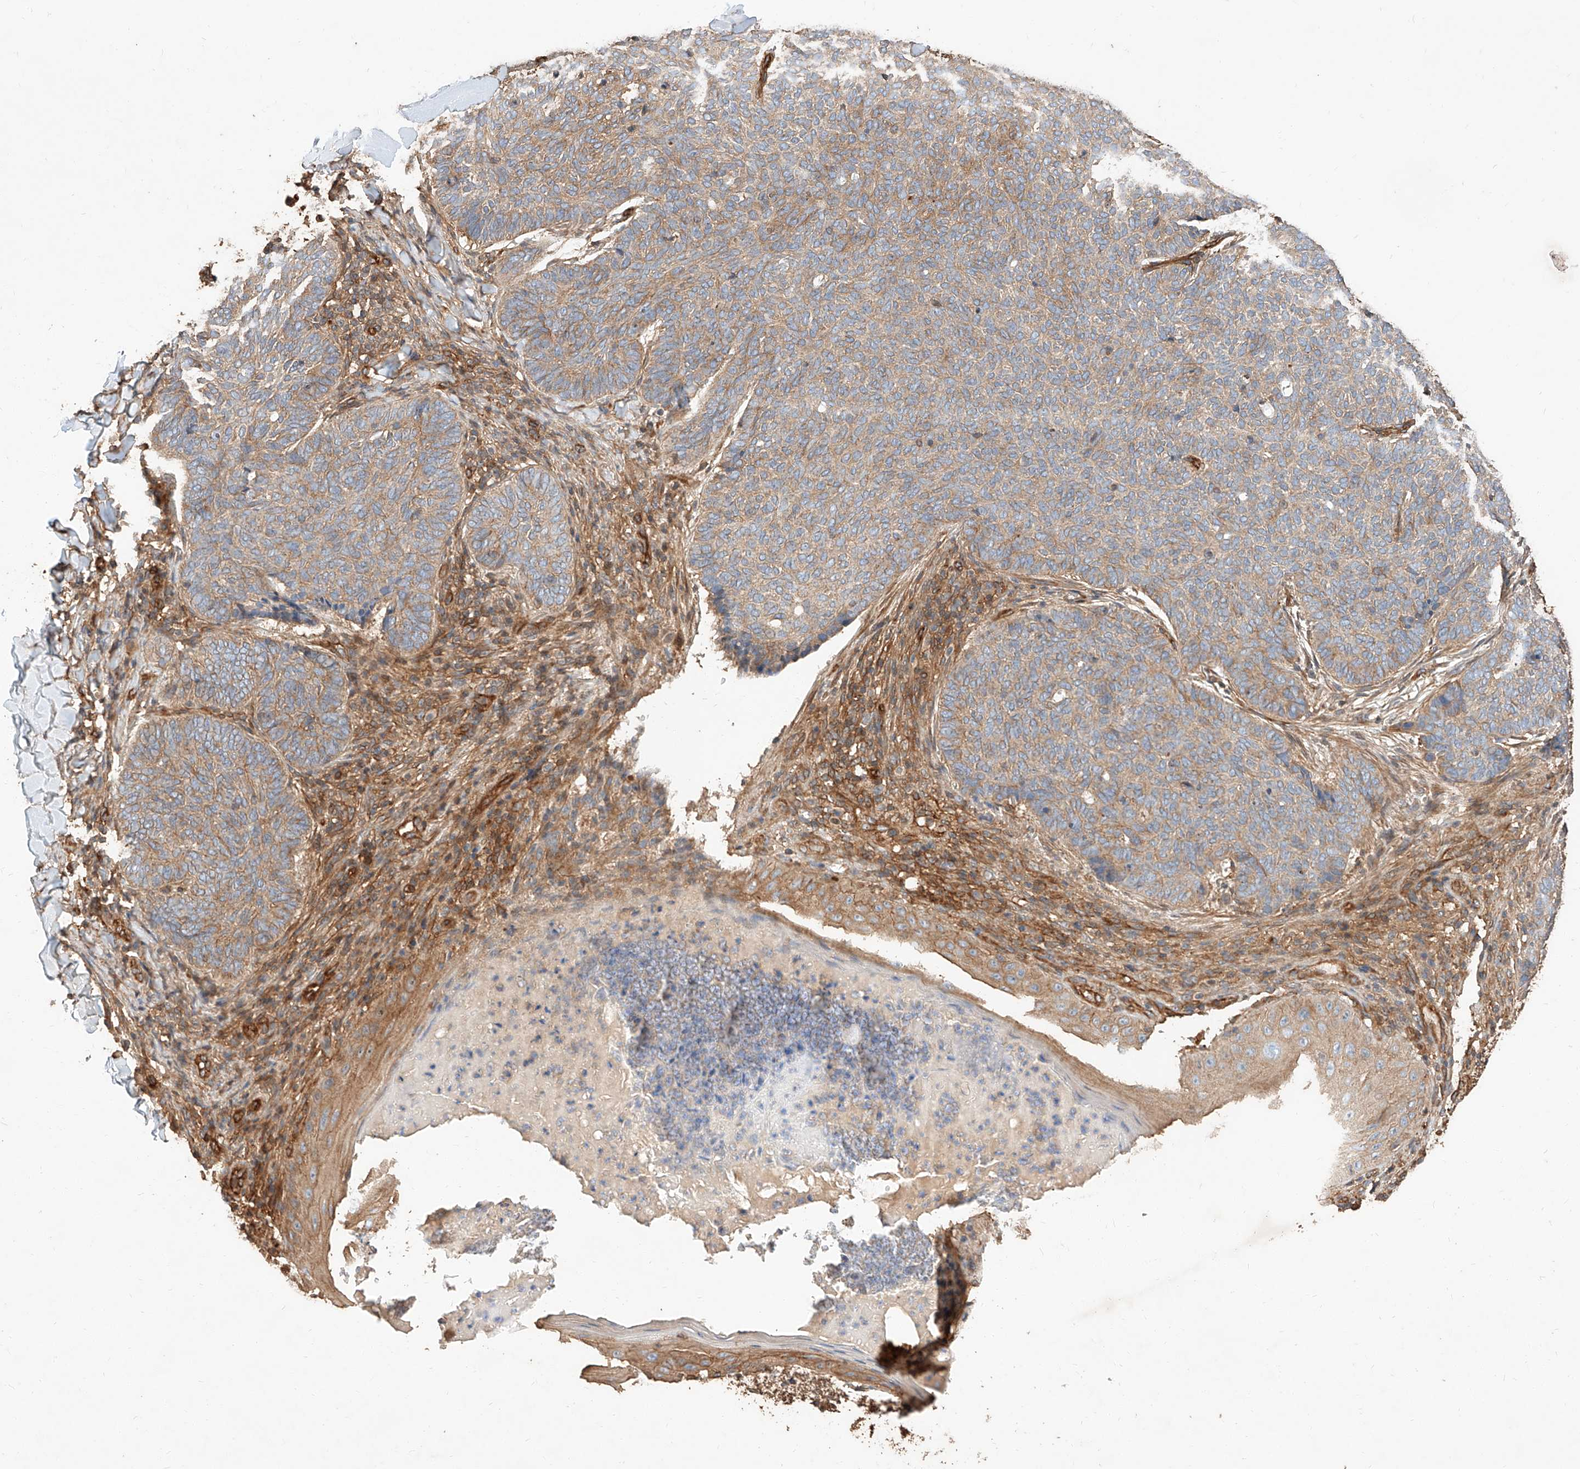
{"staining": {"intensity": "weak", "quantity": ">75%", "location": "cytoplasmic/membranous"}, "tissue": "skin cancer", "cell_type": "Tumor cells", "image_type": "cancer", "snomed": [{"axis": "morphology", "description": "Normal tissue, NOS"}, {"axis": "morphology", "description": "Basal cell carcinoma"}, {"axis": "topography", "description": "Skin"}], "caption": "High-magnification brightfield microscopy of skin basal cell carcinoma stained with DAB (brown) and counterstained with hematoxylin (blue). tumor cells exhibit weak cytoplasmic/membranous expression is appreciated in about>75% of cells.", "gene": "GHDC", "patient": {"sex": "male", "age": 50}}